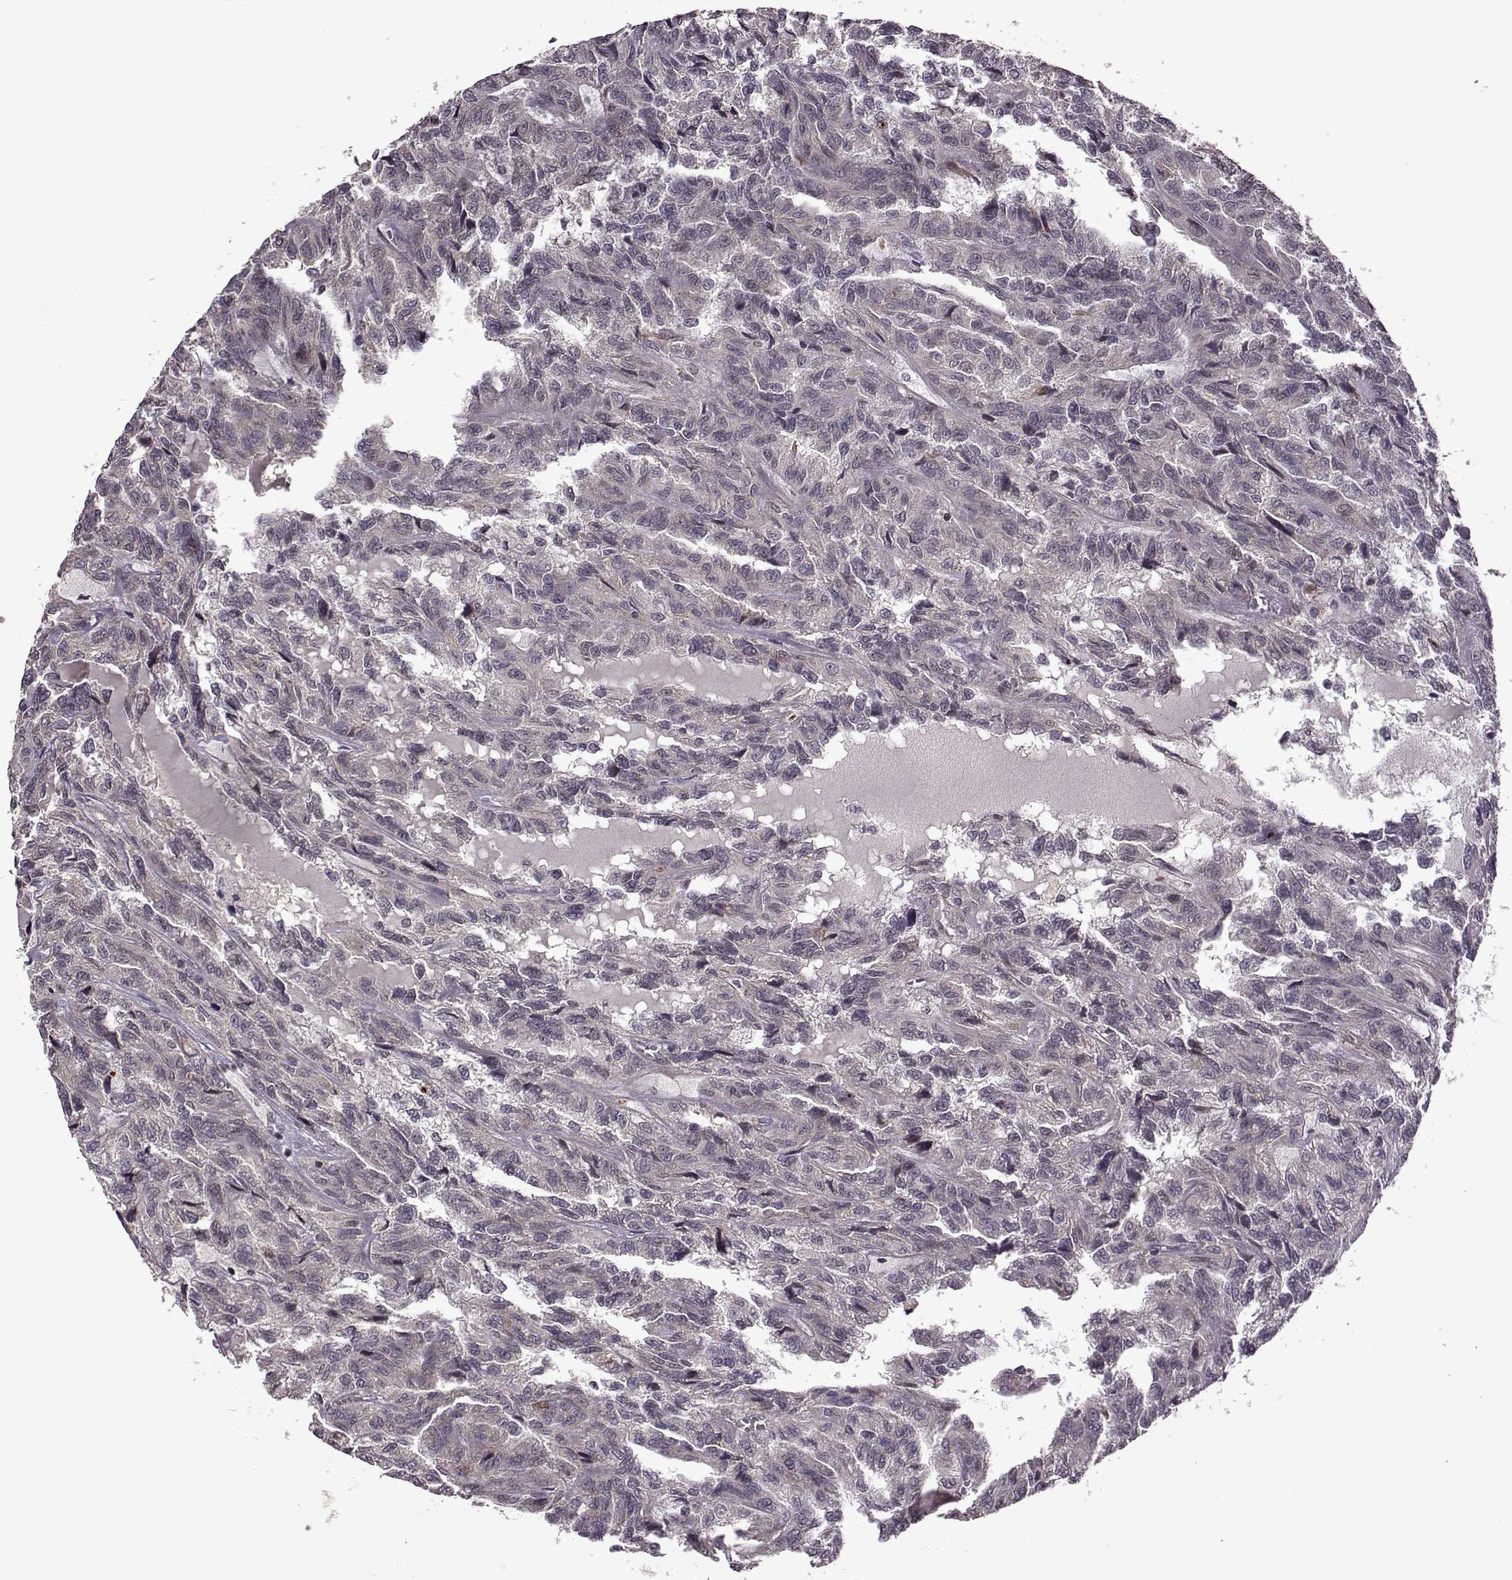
{"staining": {"intensity": "weak", "quantity": "25%-75%", "location": "cytoplasmic/membranous"}, "tissue": "renal cancer", "cell_type": "Tumor cells", "image_type": "cancer", "snomed": [{"axis": "morphology", "description": "Adenocarcinoma, NOS"}, {"axis": "topography", "description": "Kidney"}], "caption": "IHC of renal cancer exhibits low levels of weak cytoplasmic/membranous expression in about 25%-75% of tumor cells. (Brightfield microscopy of DAB IHC at high magnification).", "gene": "TRMU", "patient": {"sex": "male", "age": 79}}